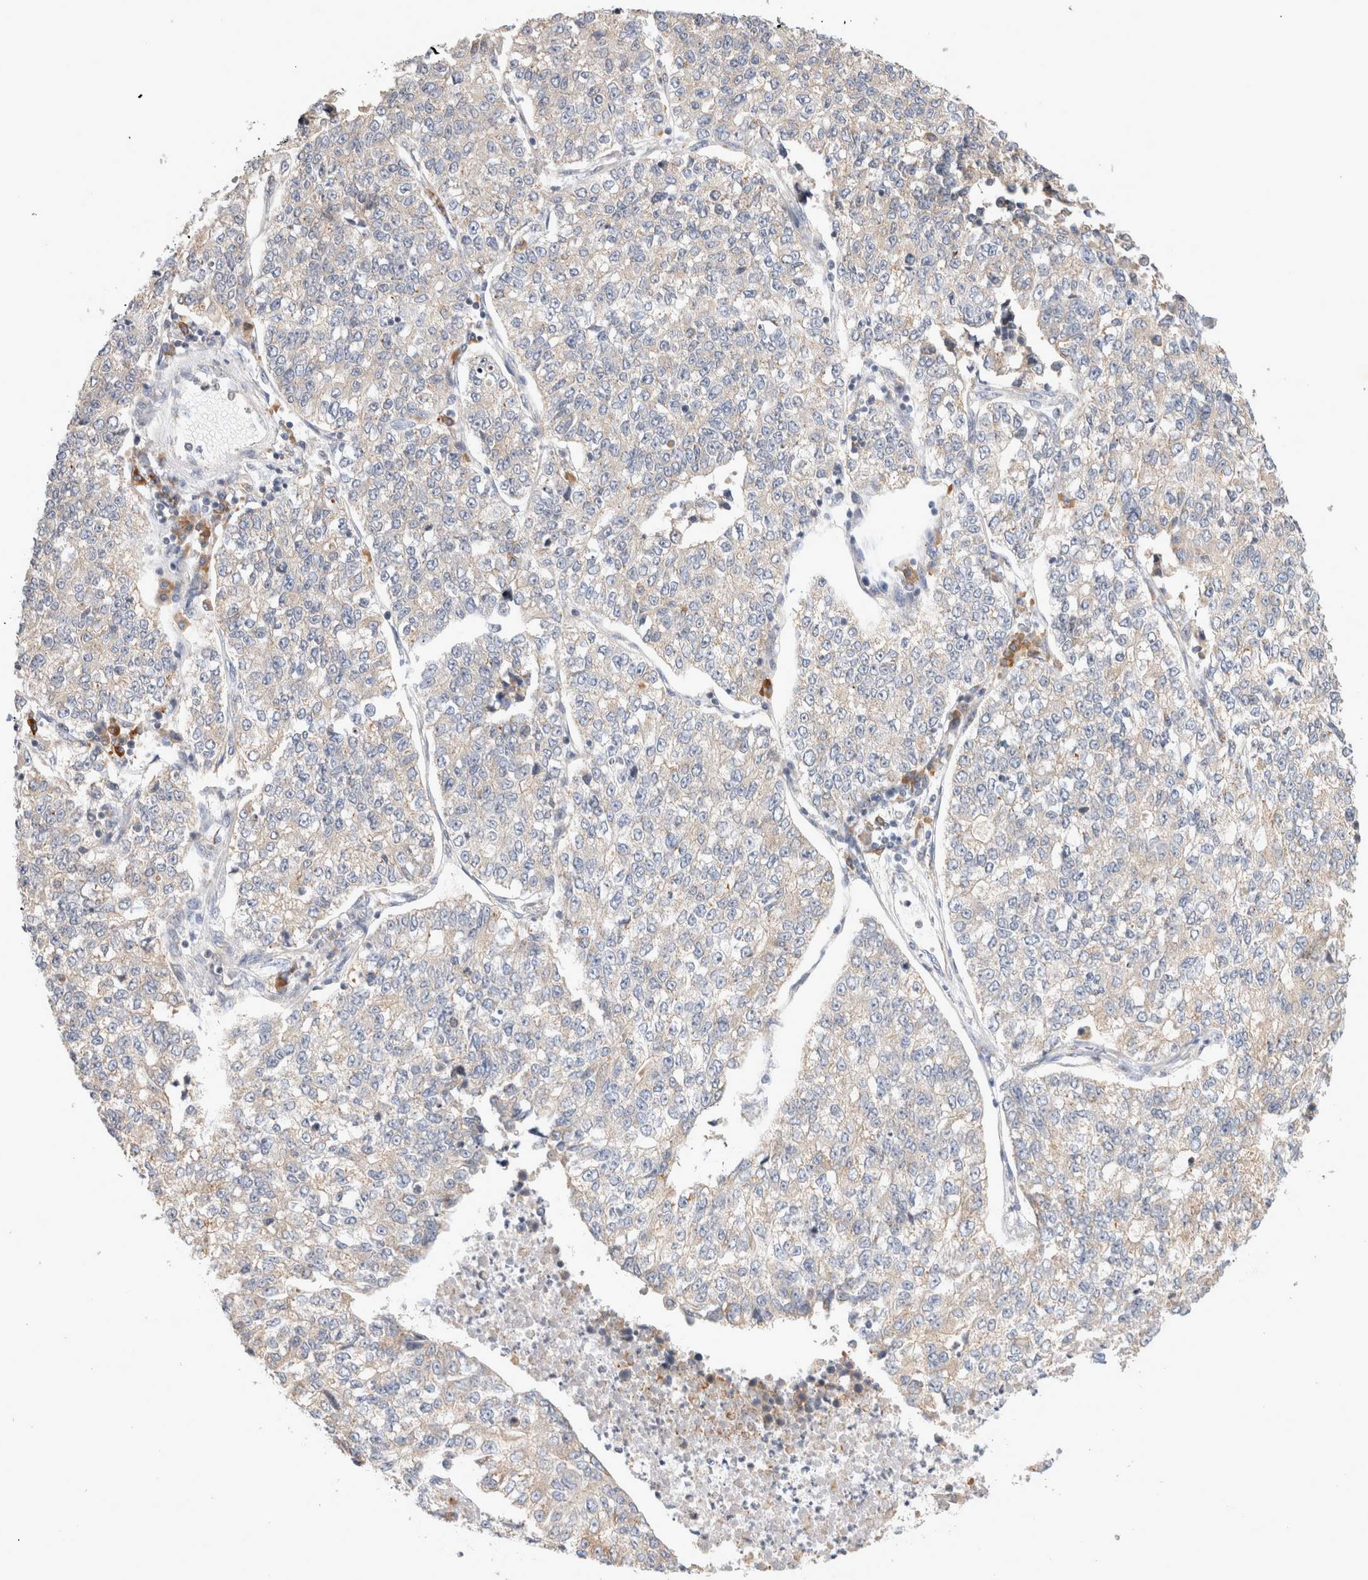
{"staining": {"intensity": "weak", "quantity": "<25%", "location": "cytoplasmic/membranous"}, "tissue": "lung cancer", "cell_type": "Tumor cells", "image_type": "cancer", "snomed": [{"axis": "morphology", "description": "Adenocarcinoma, NOS"}, {"axis": "topography", "description": "Lung"}], "caption": "The IHC histopathology image has no significant positivity in tumor cells of adenocarcinoma (lung) tissue.", "gene": "NEDD4L", "patient": {"sex": "male", "age": 49}}